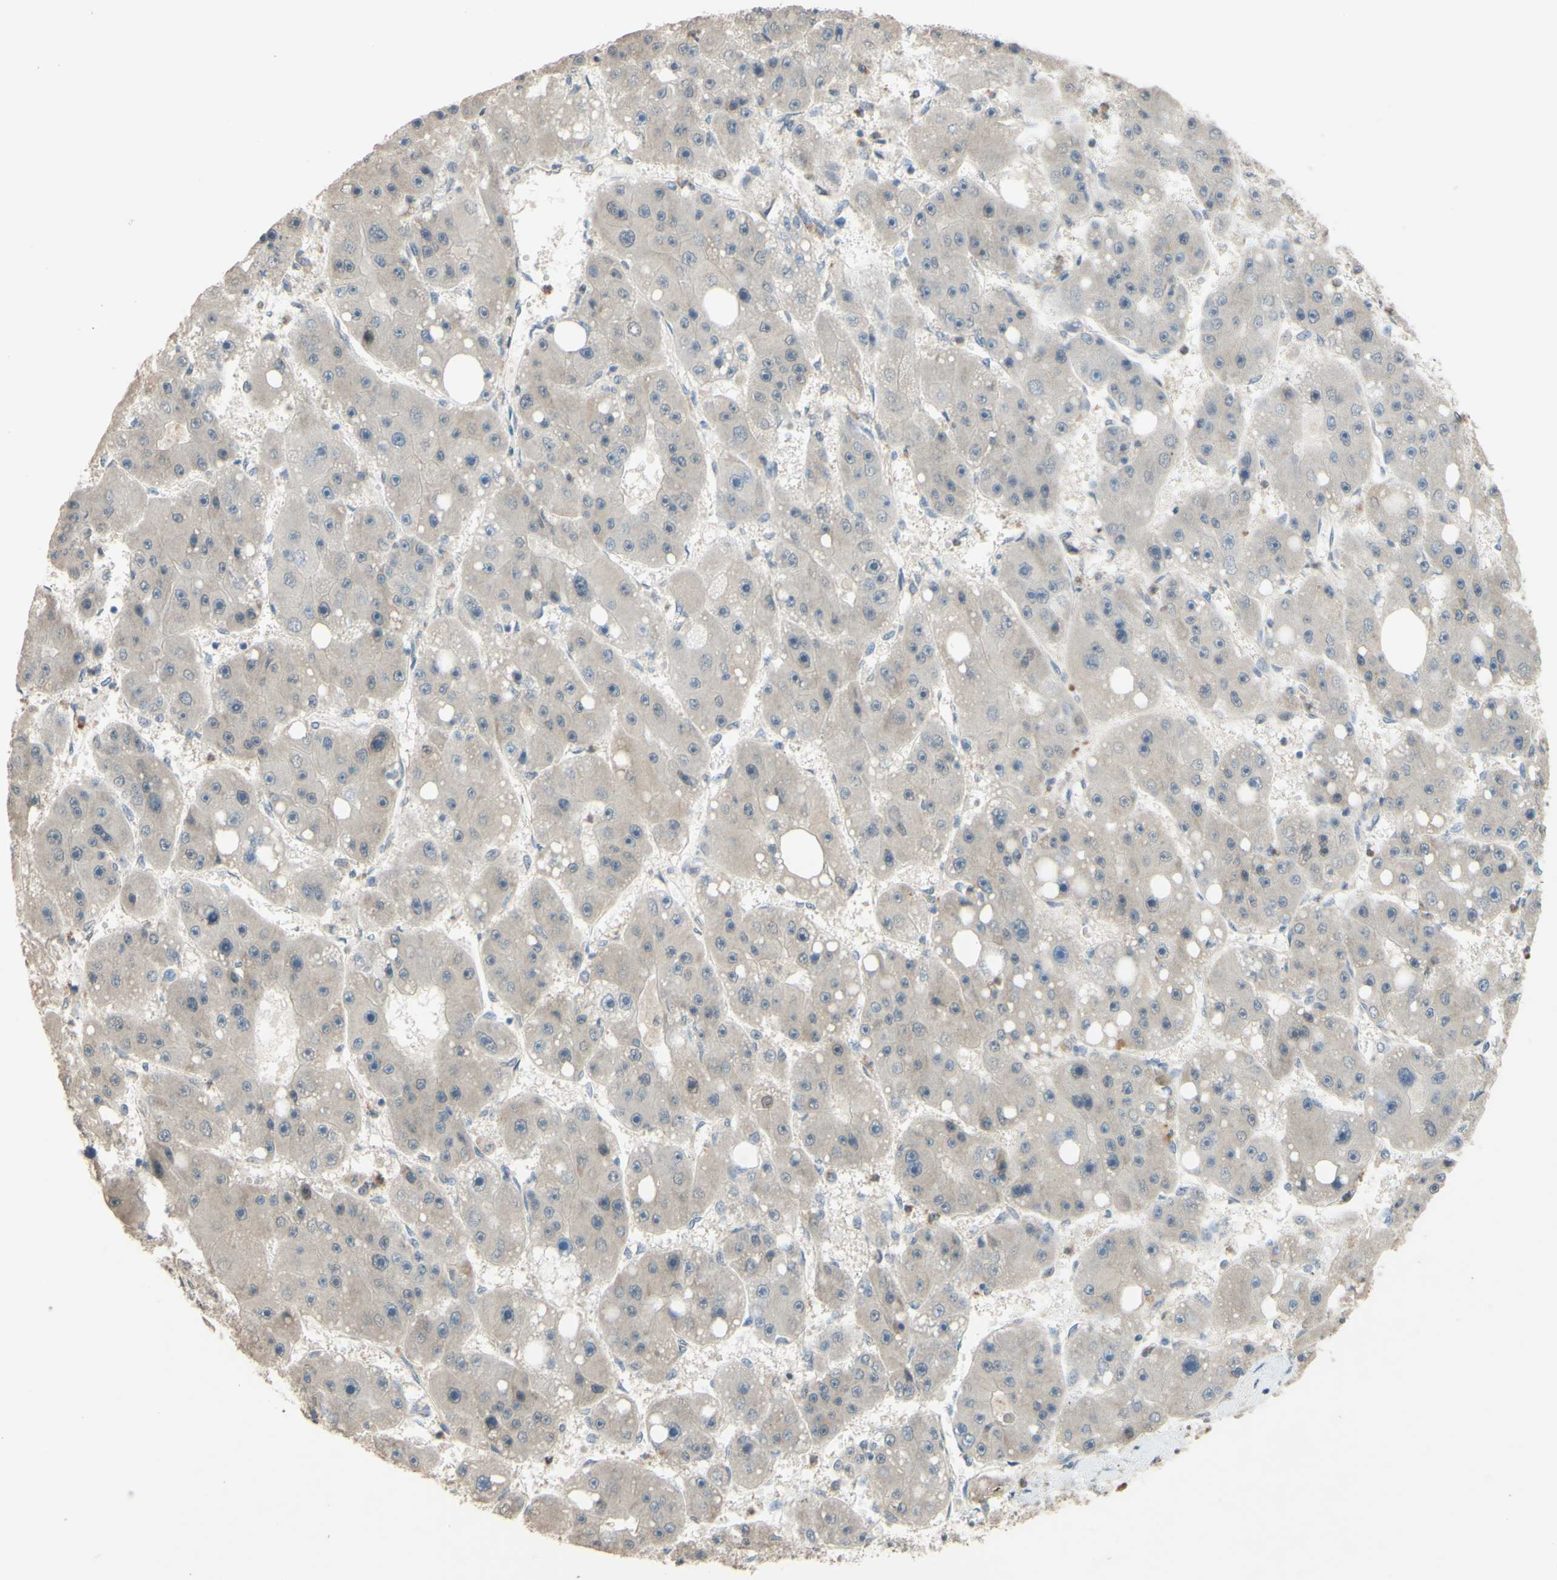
{"staining": {"intensity": "negative", "quantity": "none", "location": "none"}, "tissue": "liver cancer", "cell_type": "Tumor cells", "image_type": "cancer", "snomed": [{"axis": "morphology", "description": "Carcinoma, Hepatocellular, NOS"}, {"axis": "topography", "description": "Liver"}], "caption": "The micrograph exhibits no significant expression in tumor cells of liver hepatocellular carcinoma.", "gene": "SMIM19", "patient": {"sex": "female", "age": 61}}